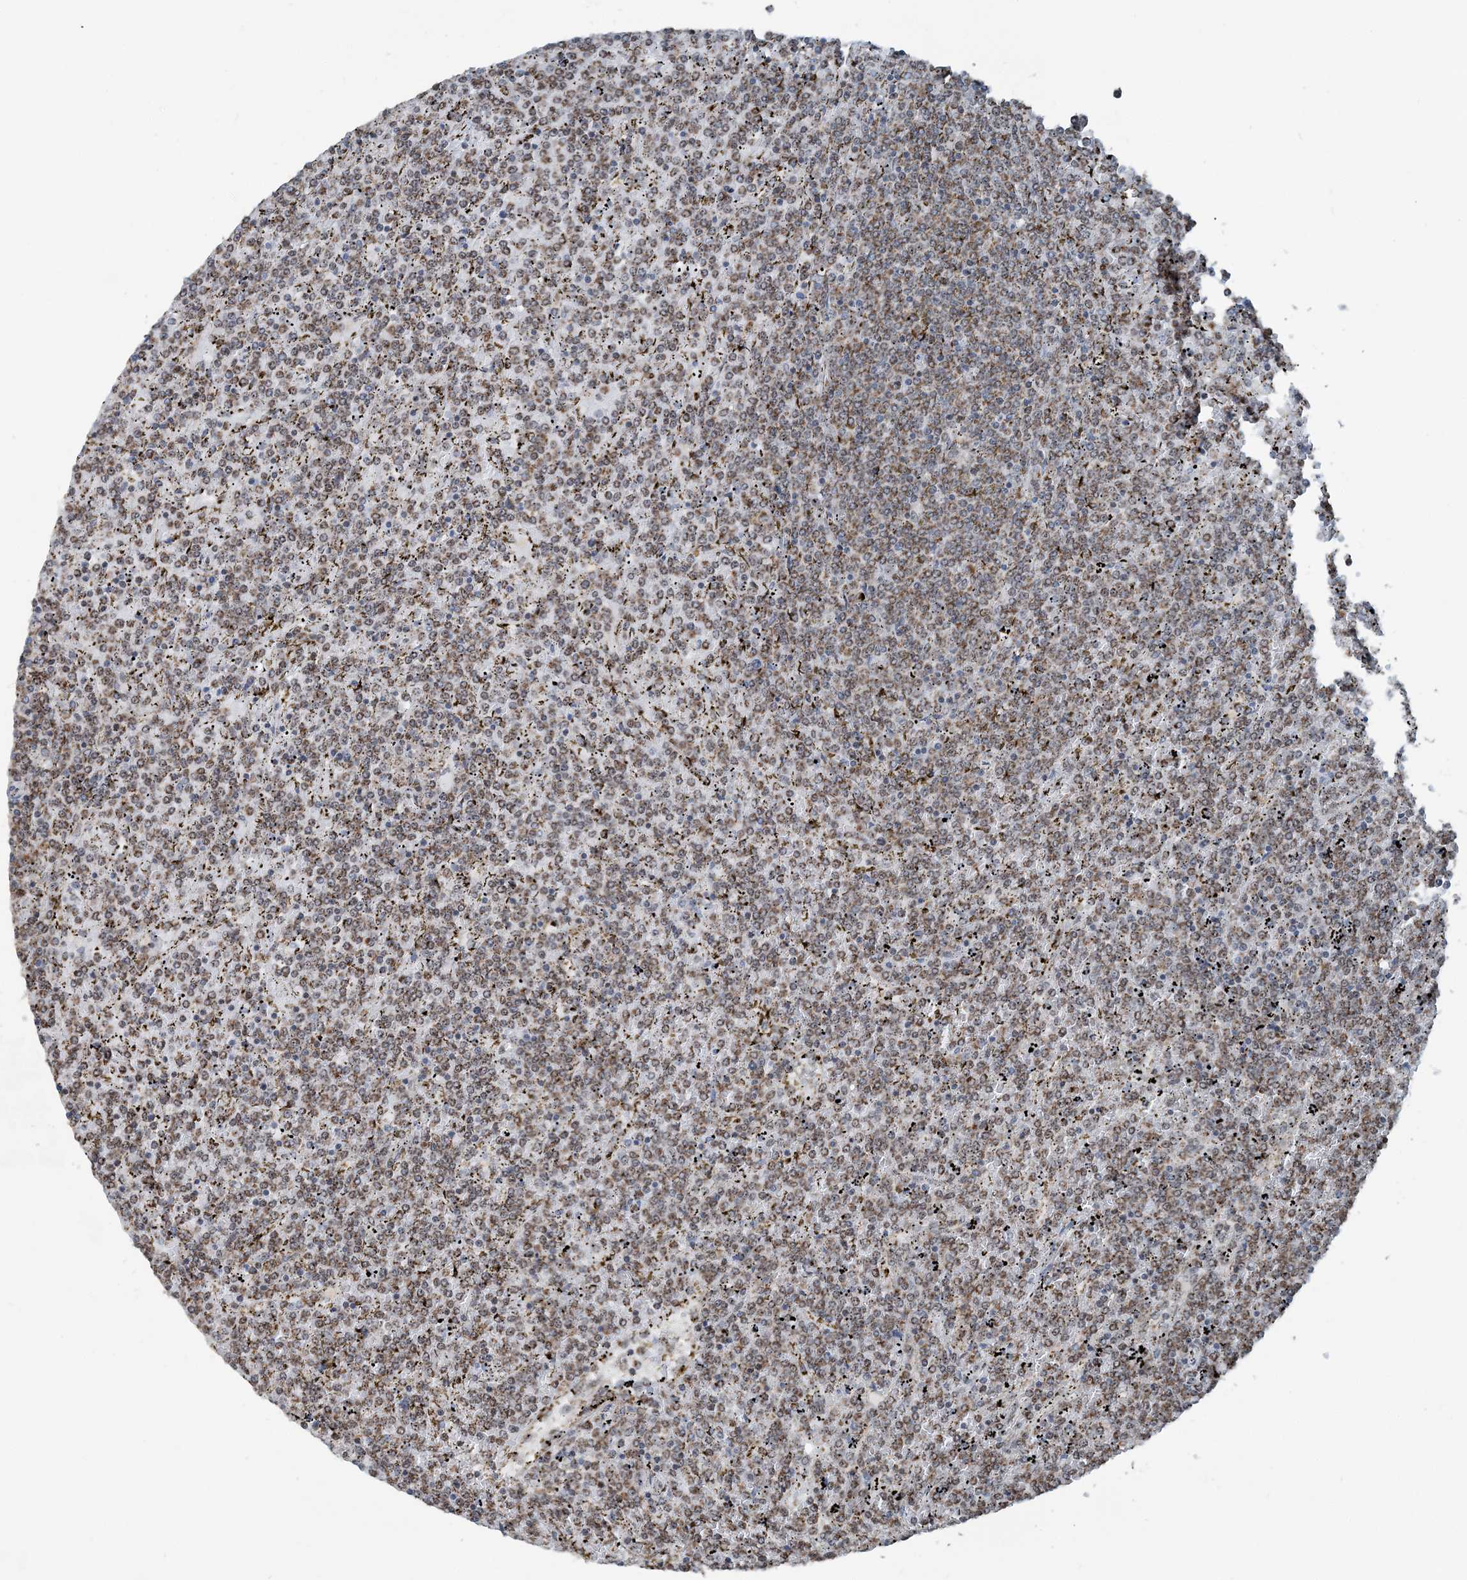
{"staining": {"intensity": "moderate", "quantity": ">75%", "location": "cytoplasmic/membranous,nuclear"}, "tissue": "lymphoma", "cell_type": "Tumor cells", "image_type": "cancer", "snomed": [{"axis": "morphology", "description": "Malignant lymphoma, non-Hodgkin's type, Low grade"}, {"axis": "topography", "description": "Spleen"}], "caption": "The histopathology image reveals a brown stain indicating the presence of a protein in the cytoplasmic/membranous and nuclear of tumor cells in lymphoma.", "gene": "SUCLG1", "patient": {"sex": "female", "age": 19}}